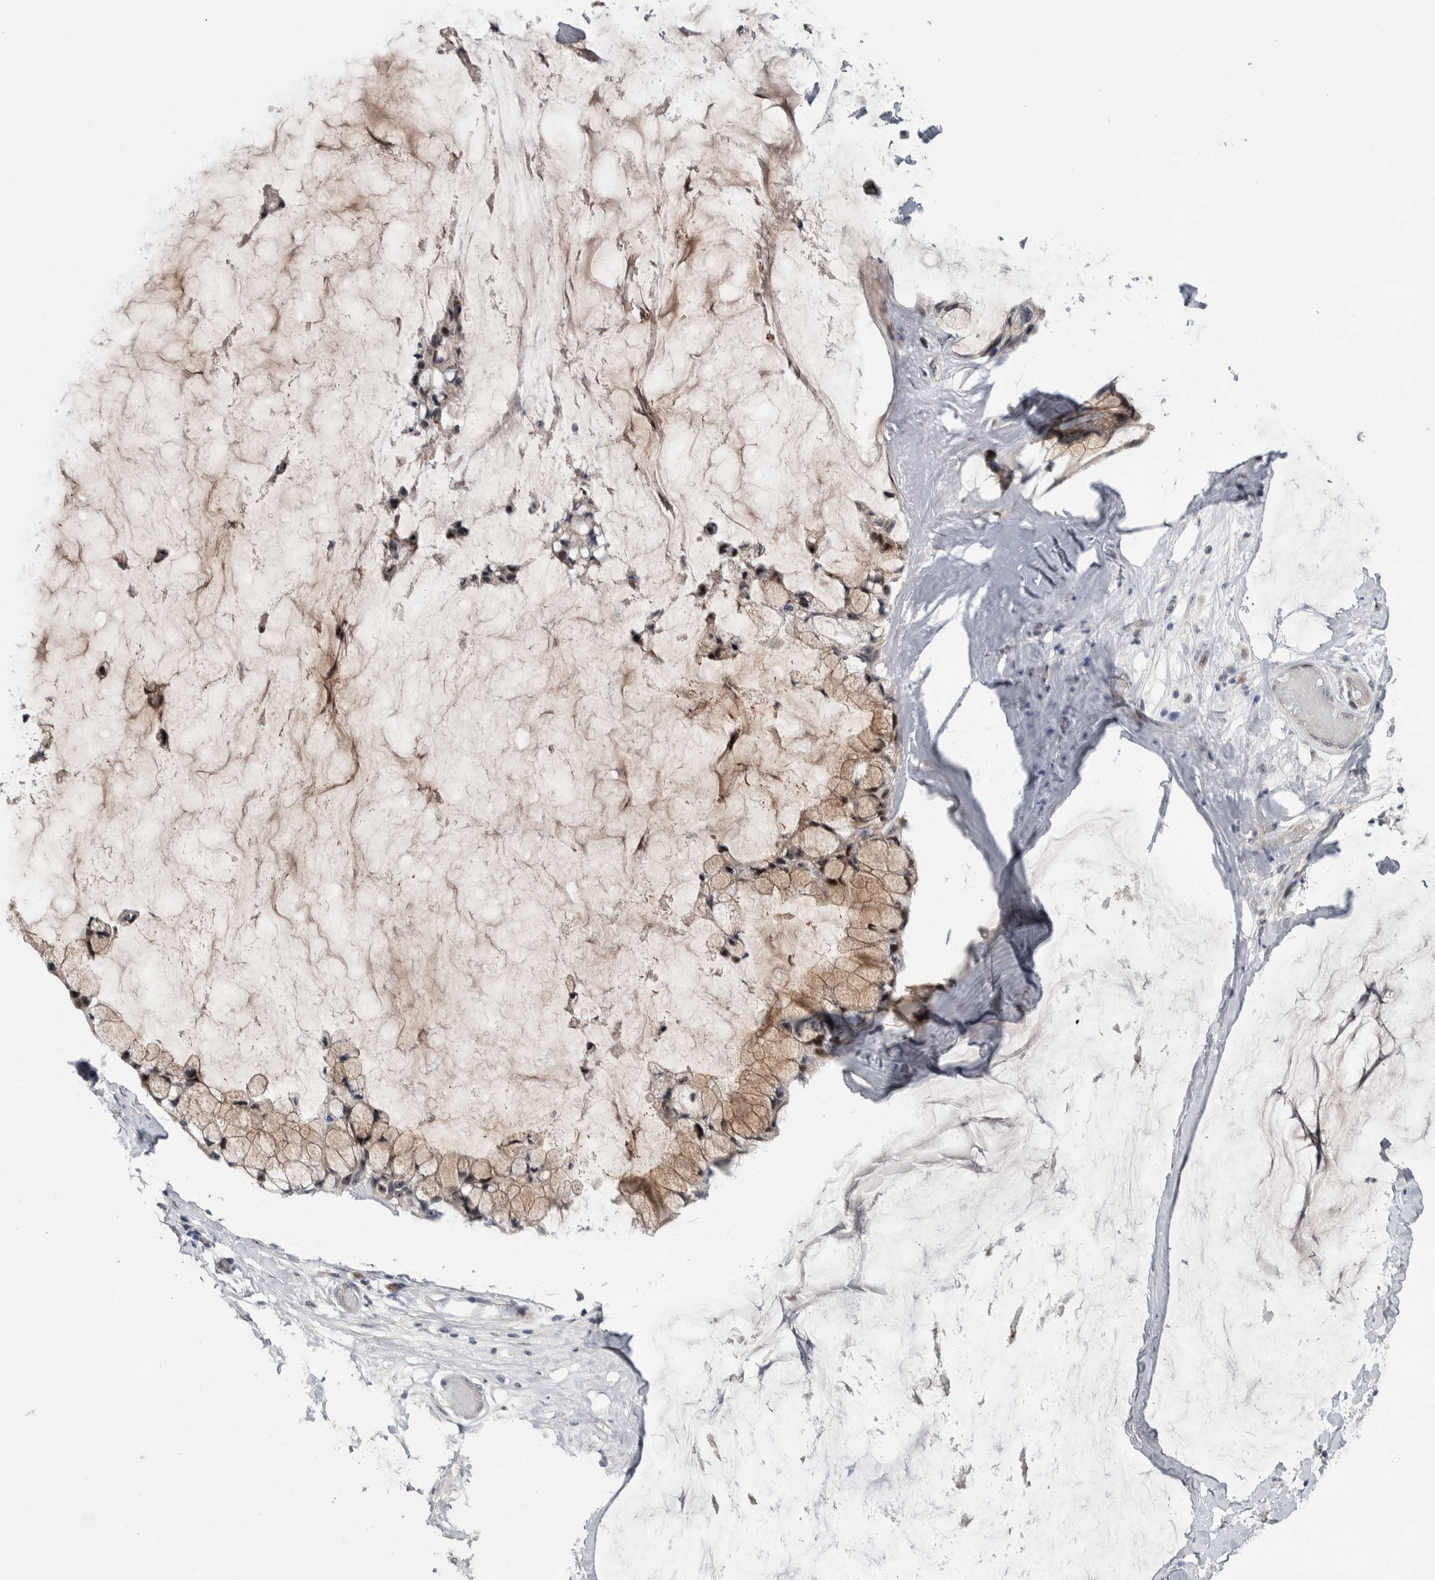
{"staining": {"intensity": "moderate", "quantity": "25%-75%", "location": "nuclear"}, "tissue": "ovarian cancer", "cell_type": "Tumor cells", "image_type": "cancer", "snomed": [{"axis": "morphology", "description": "Cystadenocarcinoma, mucinous, NOS"}, {"axis": "topography", "description": "Ovary"}], "caption": "The photomicrograph exhibits a brown stain indicating the presence of a protein in the nuclear of tumor cells in mucinous cystadenocarcinoma (ovarian).", "gene": "PRRG4", "patient": {"sex": "female", "age": 39}}